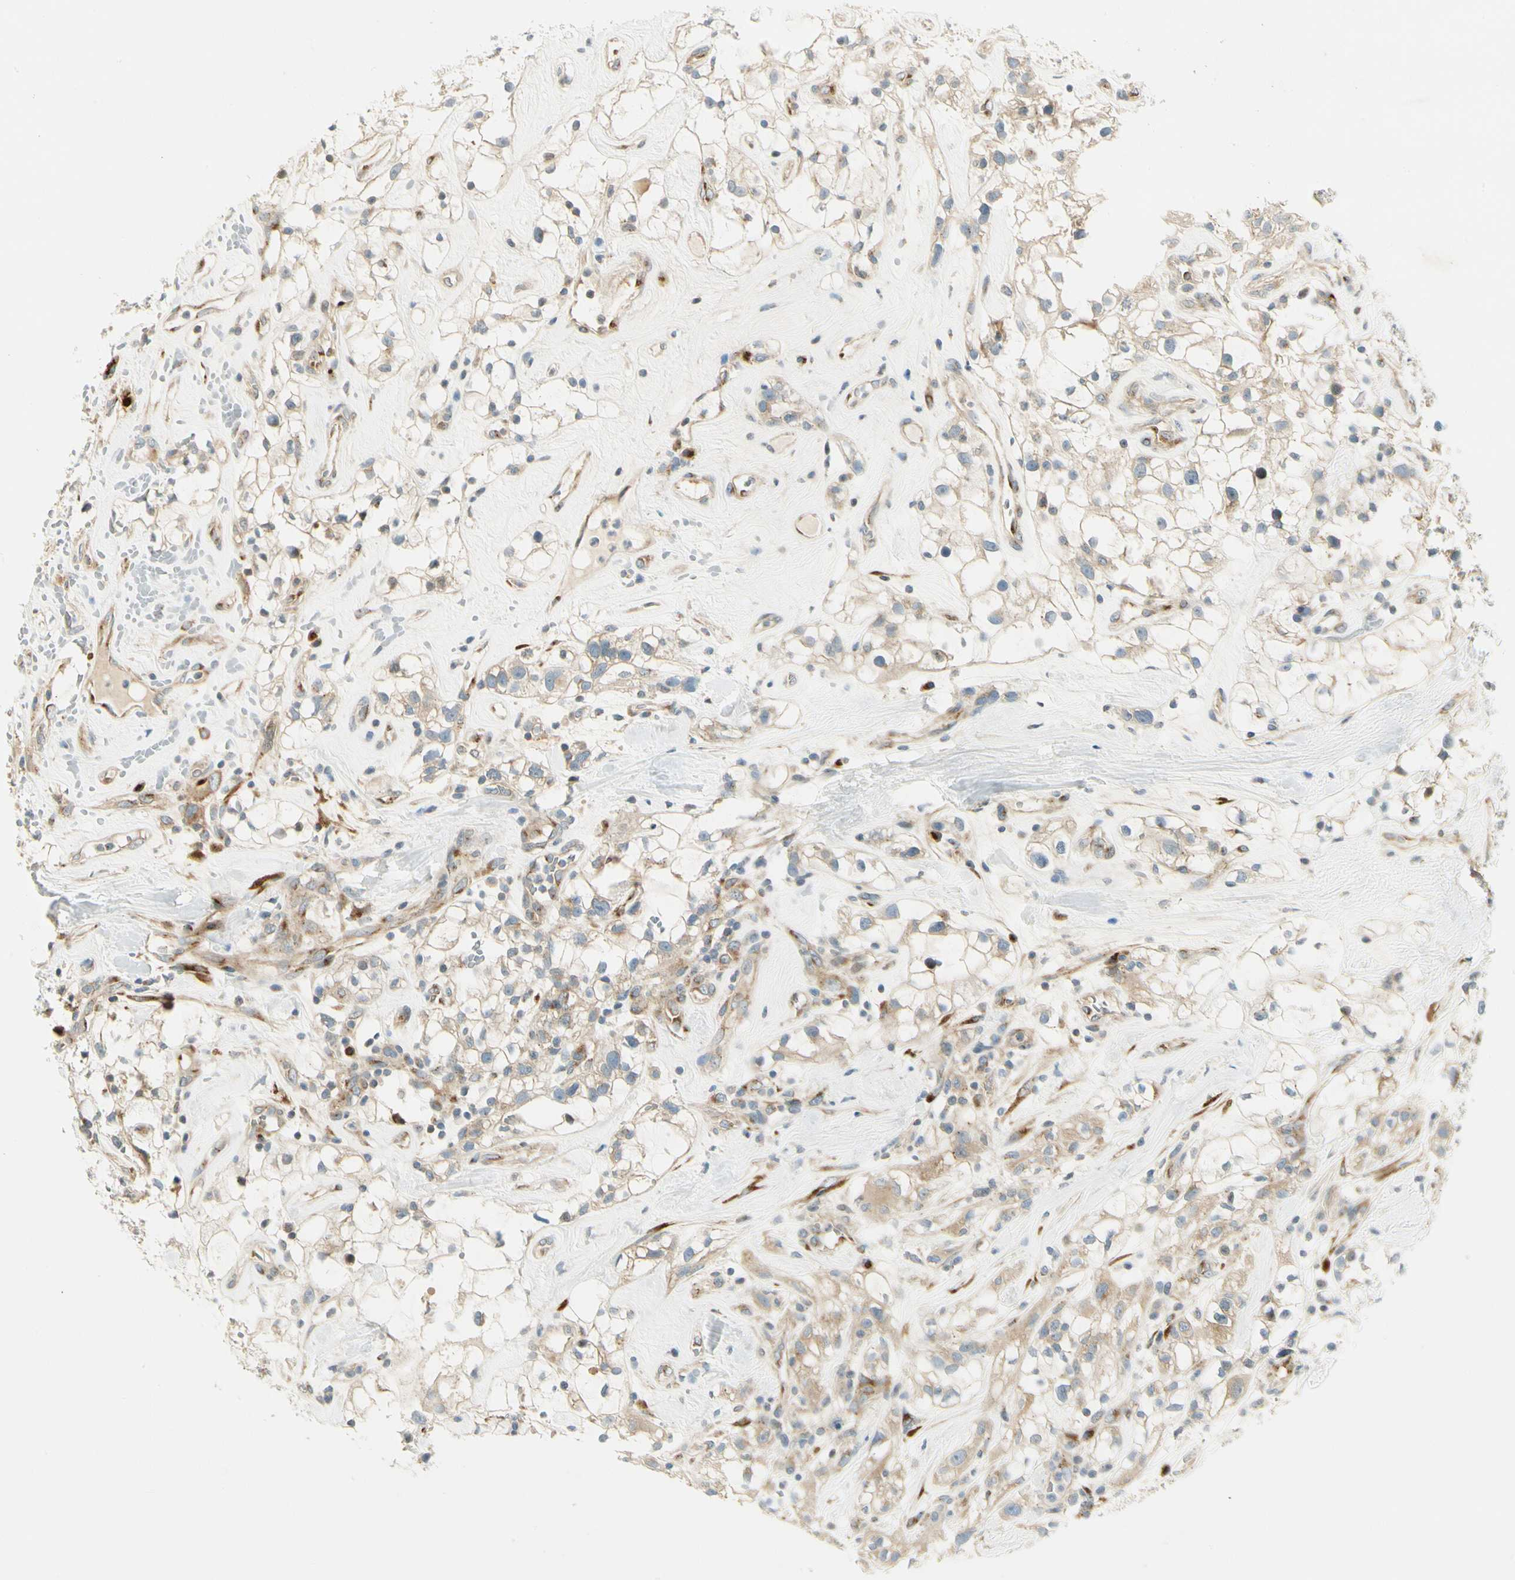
{"staining": {"intensity": "weak", "quantity": ">75%", "location": "cytoplasmic/membranous"}, "tissue": "renal cancer", "cell_type": "Tumor cells", "image_type": "cancer", "snomed": [{"axis": "morphology", "description": "Adenocarcinoma, NOS"}, {"axis": "topography", "description": "Kidney"}], "caption": "Renal cancer tissue reveals weak cytoplasmic/membranous expression in about >75% of tumor cells Nuclei are stained in blue.", "gene": "MANSC1", "patient": {"sex": "female", "age": 60}}